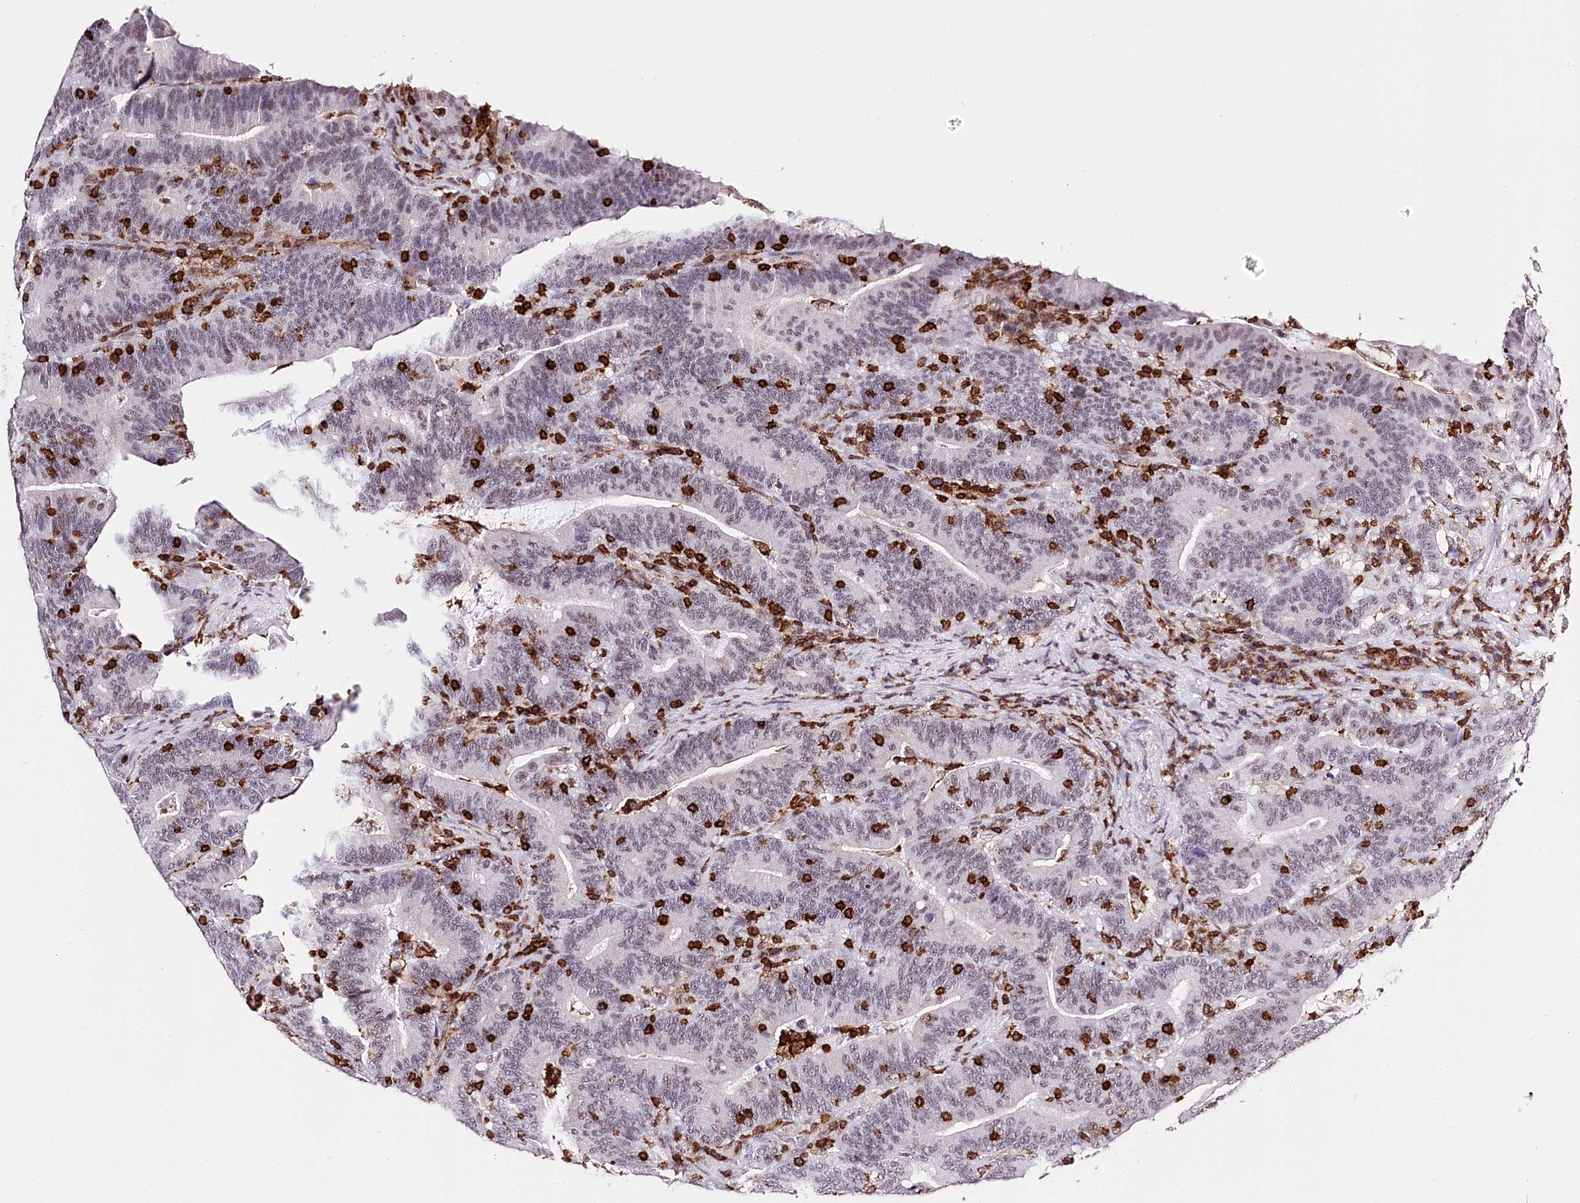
{"staining": {"intensity": "negative", "quantity": "none", "location": "none"}, "tissue": "colorectal cancer", "cell_type": "Tumor cells", "image_type": "cancer", "snomed": [{"axis": "morphology", "description": "Adenocarcinoma, NOS"}, {"axis": "topography", "description": "Colon"}], "caption": "Immunohistochemistry (IHC) of human colorectal adenocarcinoma demonstrates no positivity in tumor cells.", "gene": "BARD1", "patient": {"sex": "female", "age": 66}}